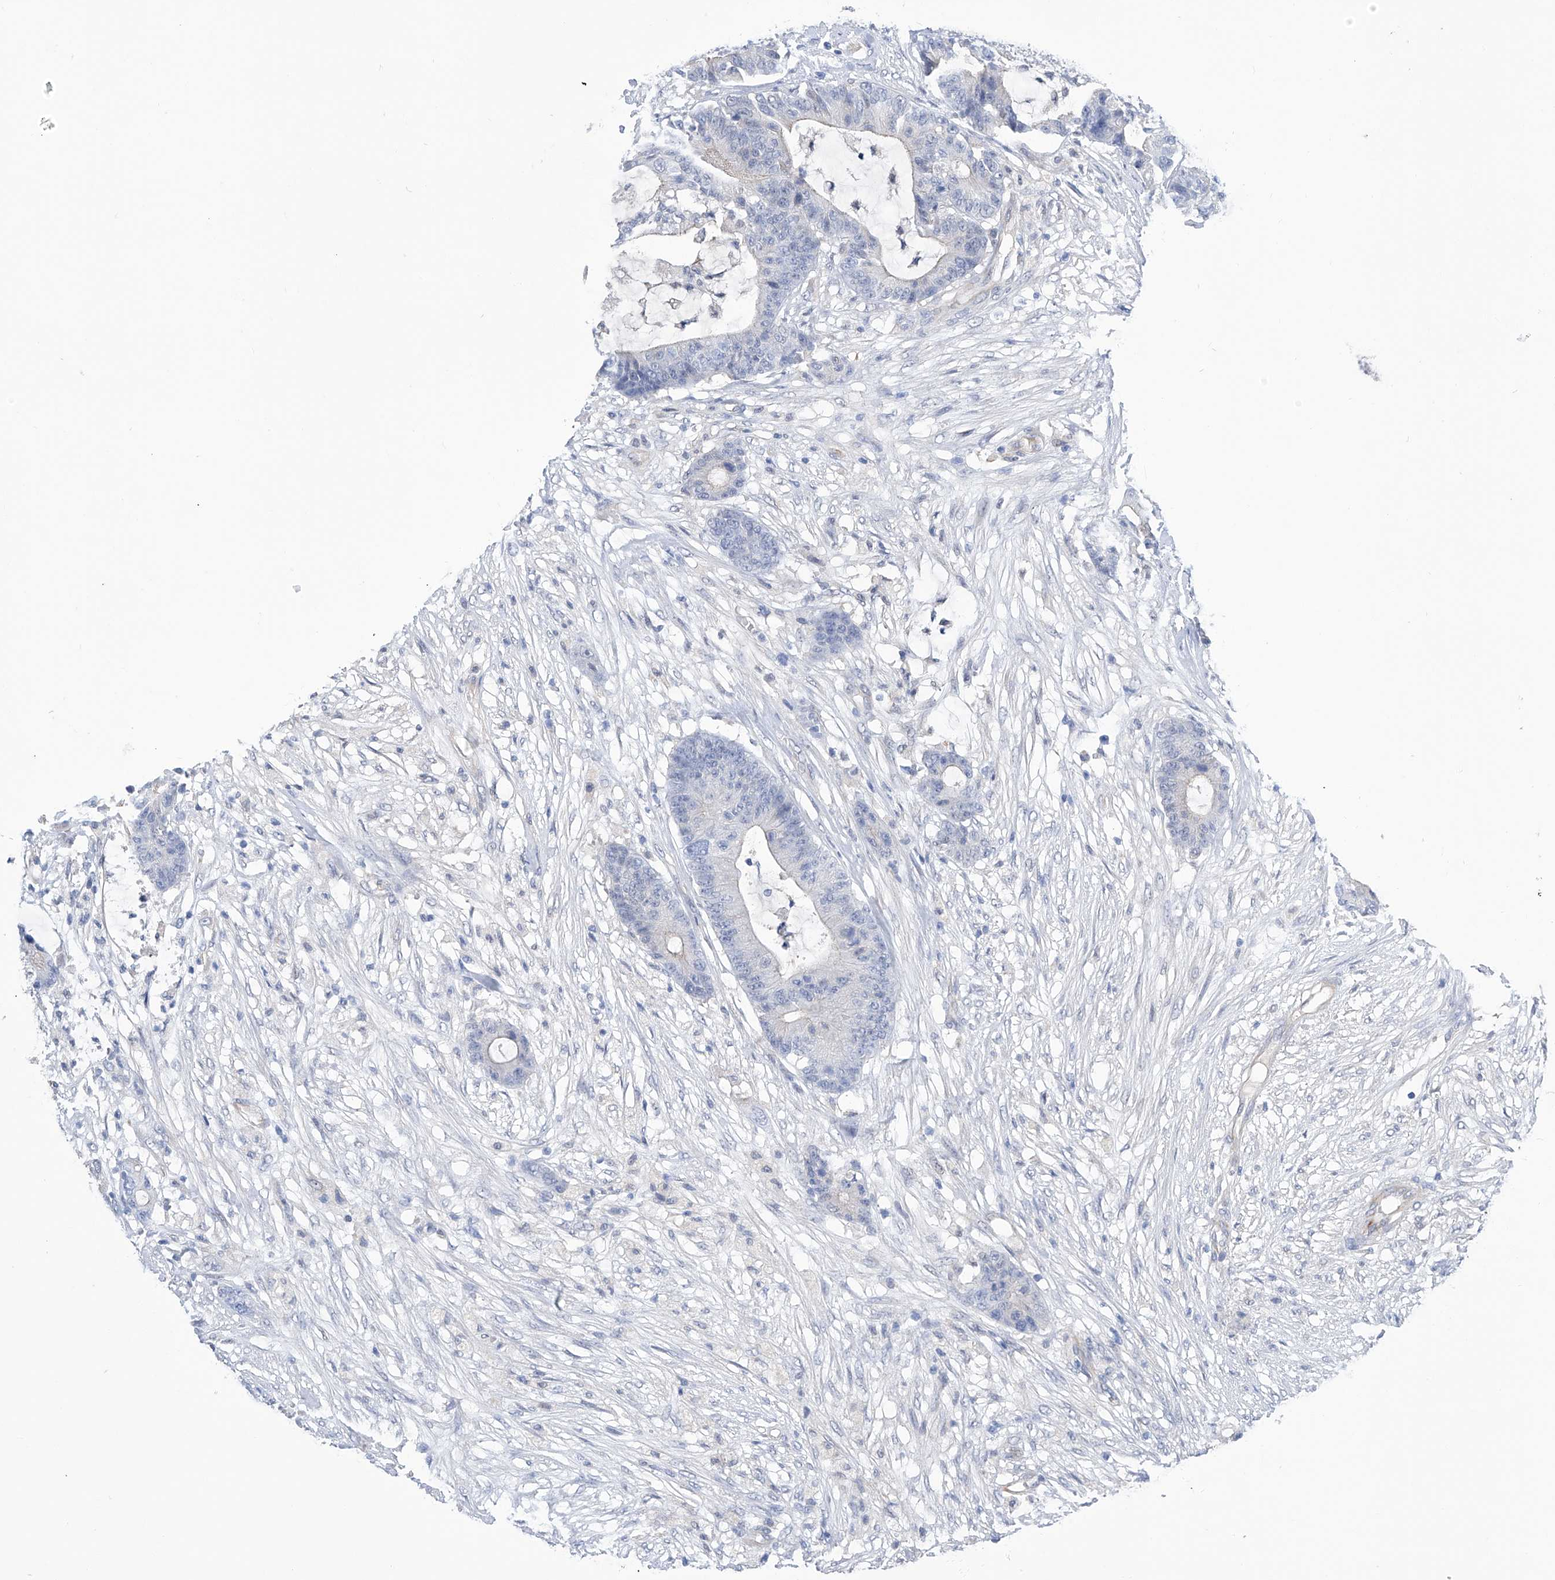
{"staining": {"intensity": "negative", "quantity": "none", "location": "none"}, "tissue": "colorectal cancer", "cell_type": "Tumor cells", "image_type": "cancer", "snomed": [{"axis": "morphology", "description": "Adenocarcinoma, NOS"}, {"axis": "topography", "description": "Colon"}], "caption": "Immunohistochemical staining of human colorectal adenocarcinoma shows no significant expression in tumor cells. (IHC, brightfield microscopy, high magnification).", "gene": "PGM3", "patient": {"sex": "female", "age": 84}}